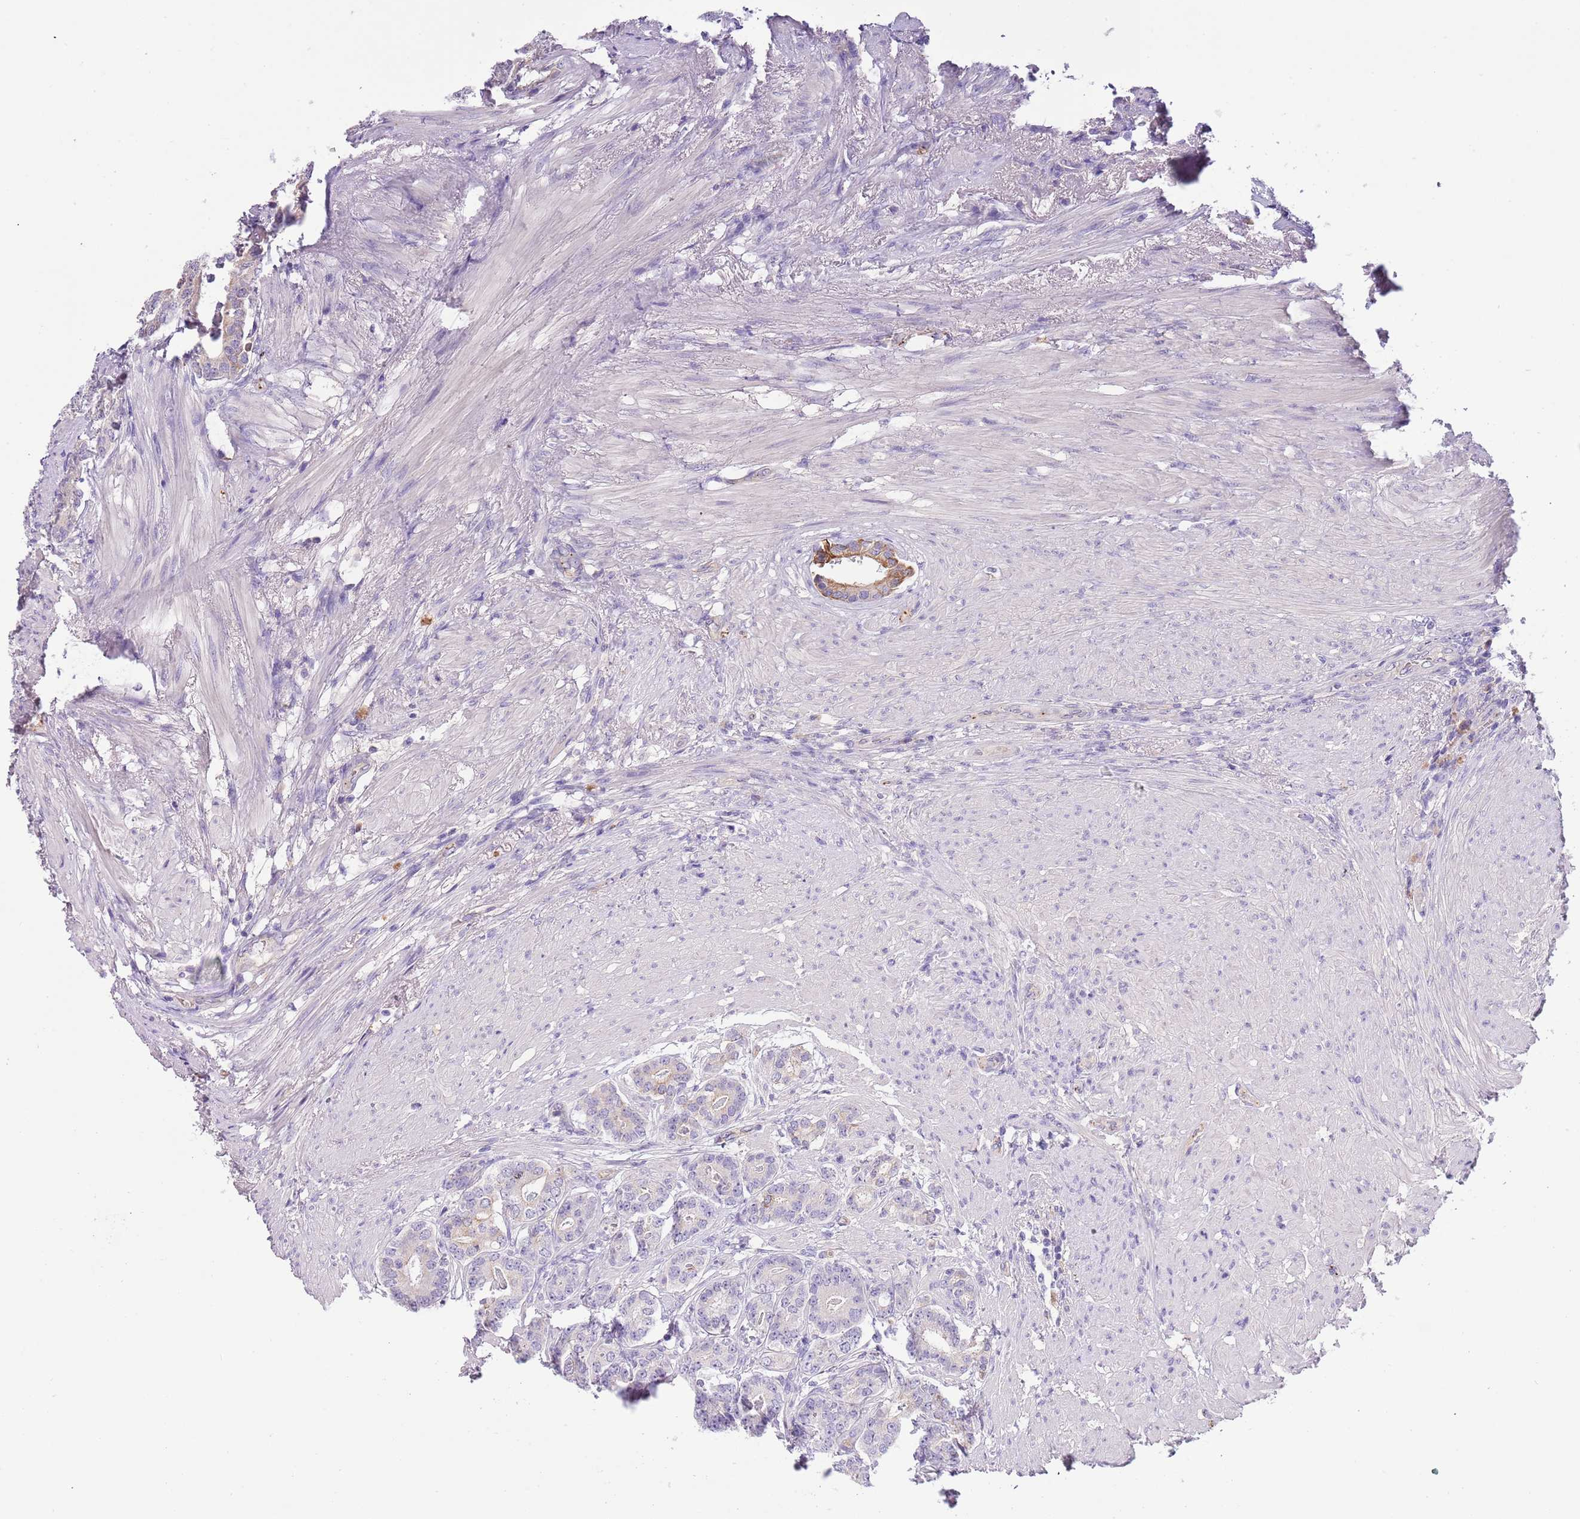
{"staining": {"intensity": "negative", "quantity": "none", "location": "none"}, "tissue": "prostate cancer", "cell_type": "Tumor cells", "image_type": "cancer", "snomed": [{"axis": "morphology", "description": "Adenocarcinoma, Low grade"}, {"axis": "topography", "description": "Prostate"}], "caption": "High power microscopy image of an immunohistochemistry (IHC) image of adenocarcinoma (low-grade) (prostate), revealing no significant staining in tumor cells. (DAB immunohistochemistry (IHC), high magnification).", "gene": "HES3", "patient": {"sex": "male", "age": 71}}